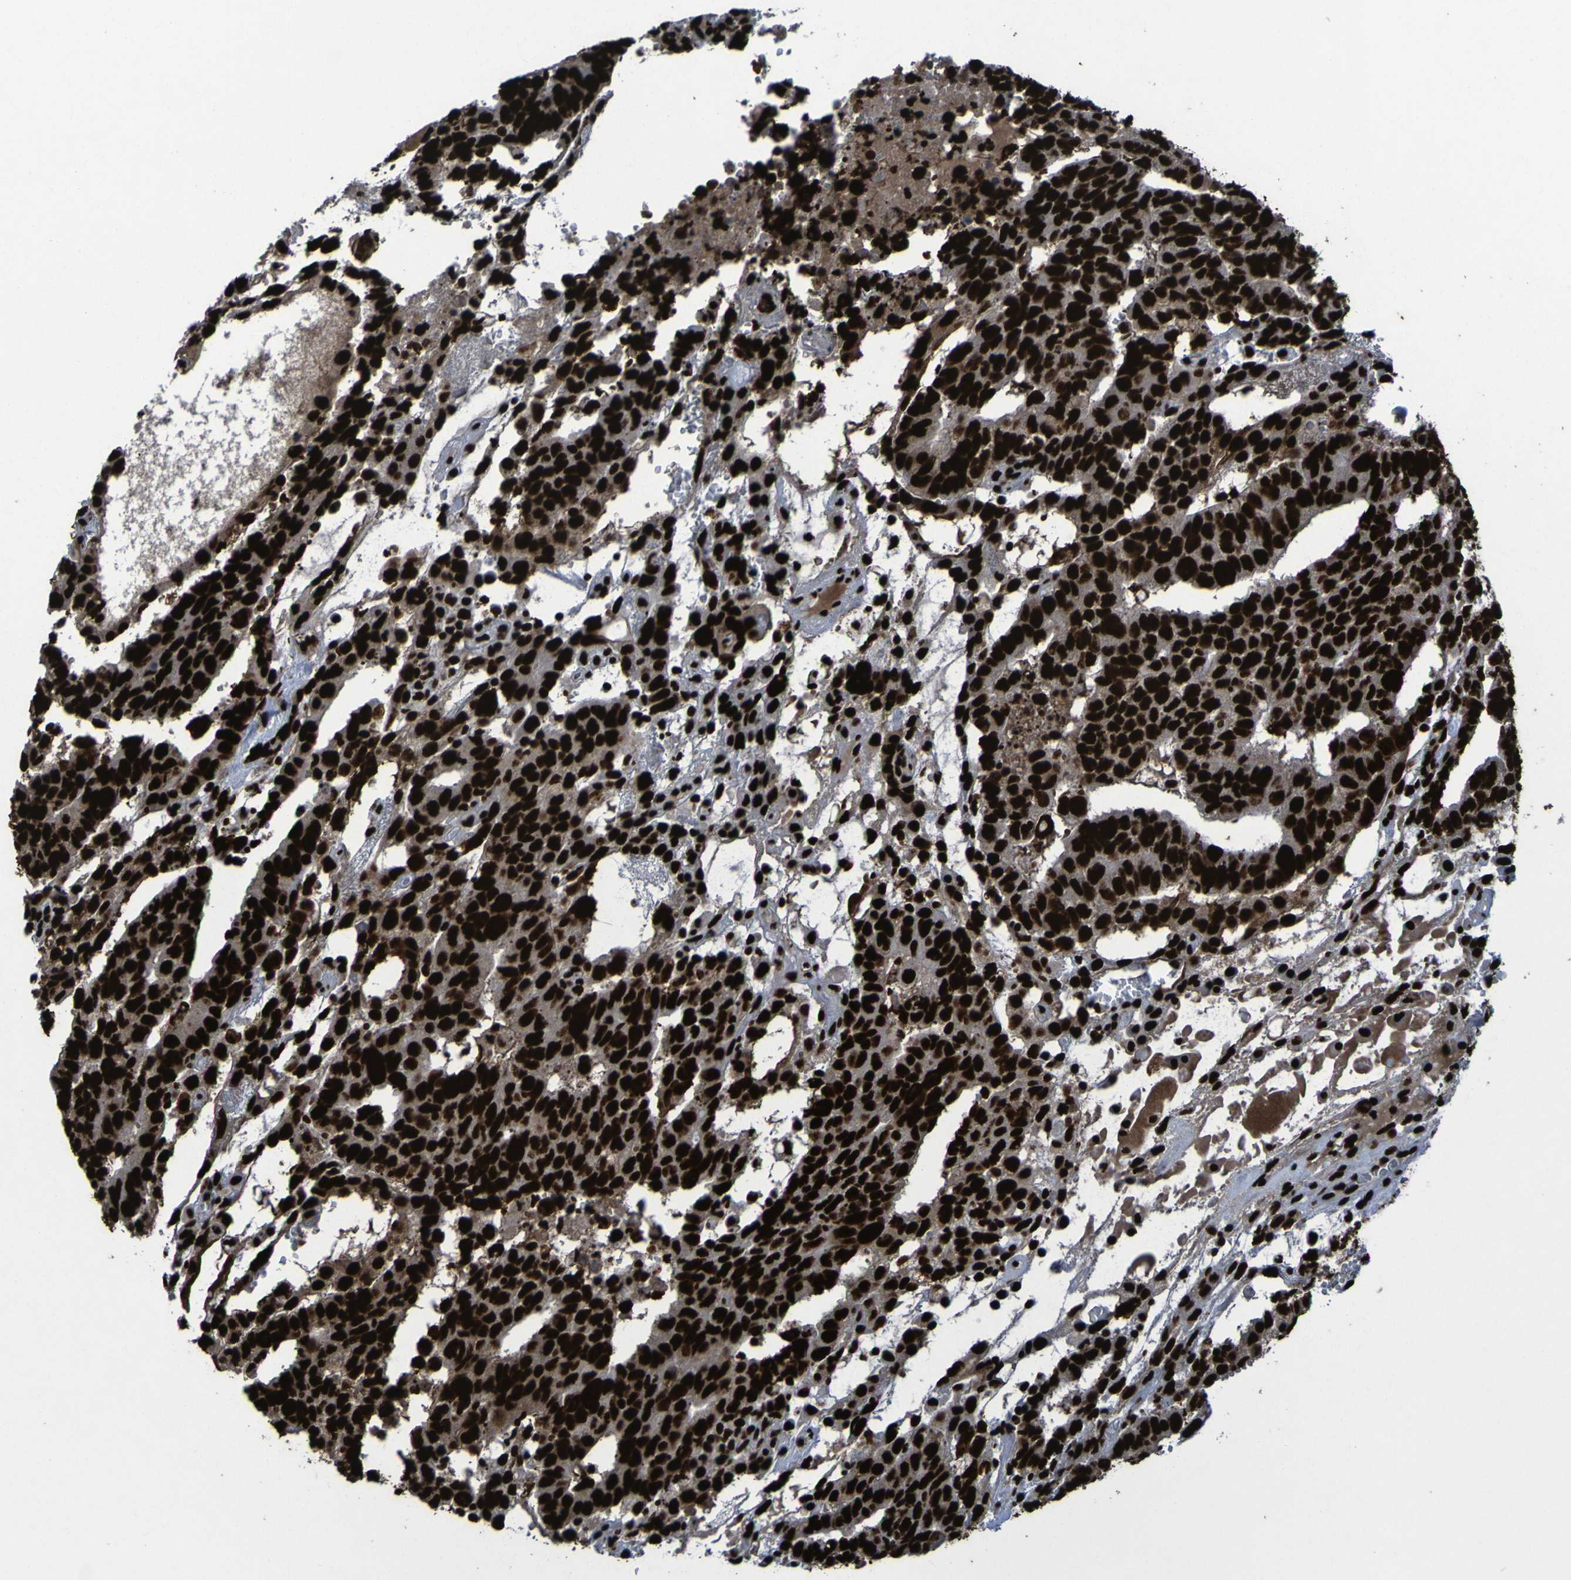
{"staining": {"intensity": "strong", "quantity": ">75%", "location": "nuclear"}, "tissue": "testis cancer", "cell_type": "Tumor cells", "image_type": "cancer", "snomed": [{"axis": "morphology", "description": "Seminoma, NOS"}, {"axis": "morphology", "description": "Carcinoma, Embryonal, NOS"}, {"axis": "topography", "description": "Testis"}], "caption": "Embryonal carcinoma (testis) was stained to show a protein in brown. There is high levels of strong nuclear expression in about >75% of tumor cells.", "gene": "NPM1", "patient": {"sex": "male", "age": 52}}